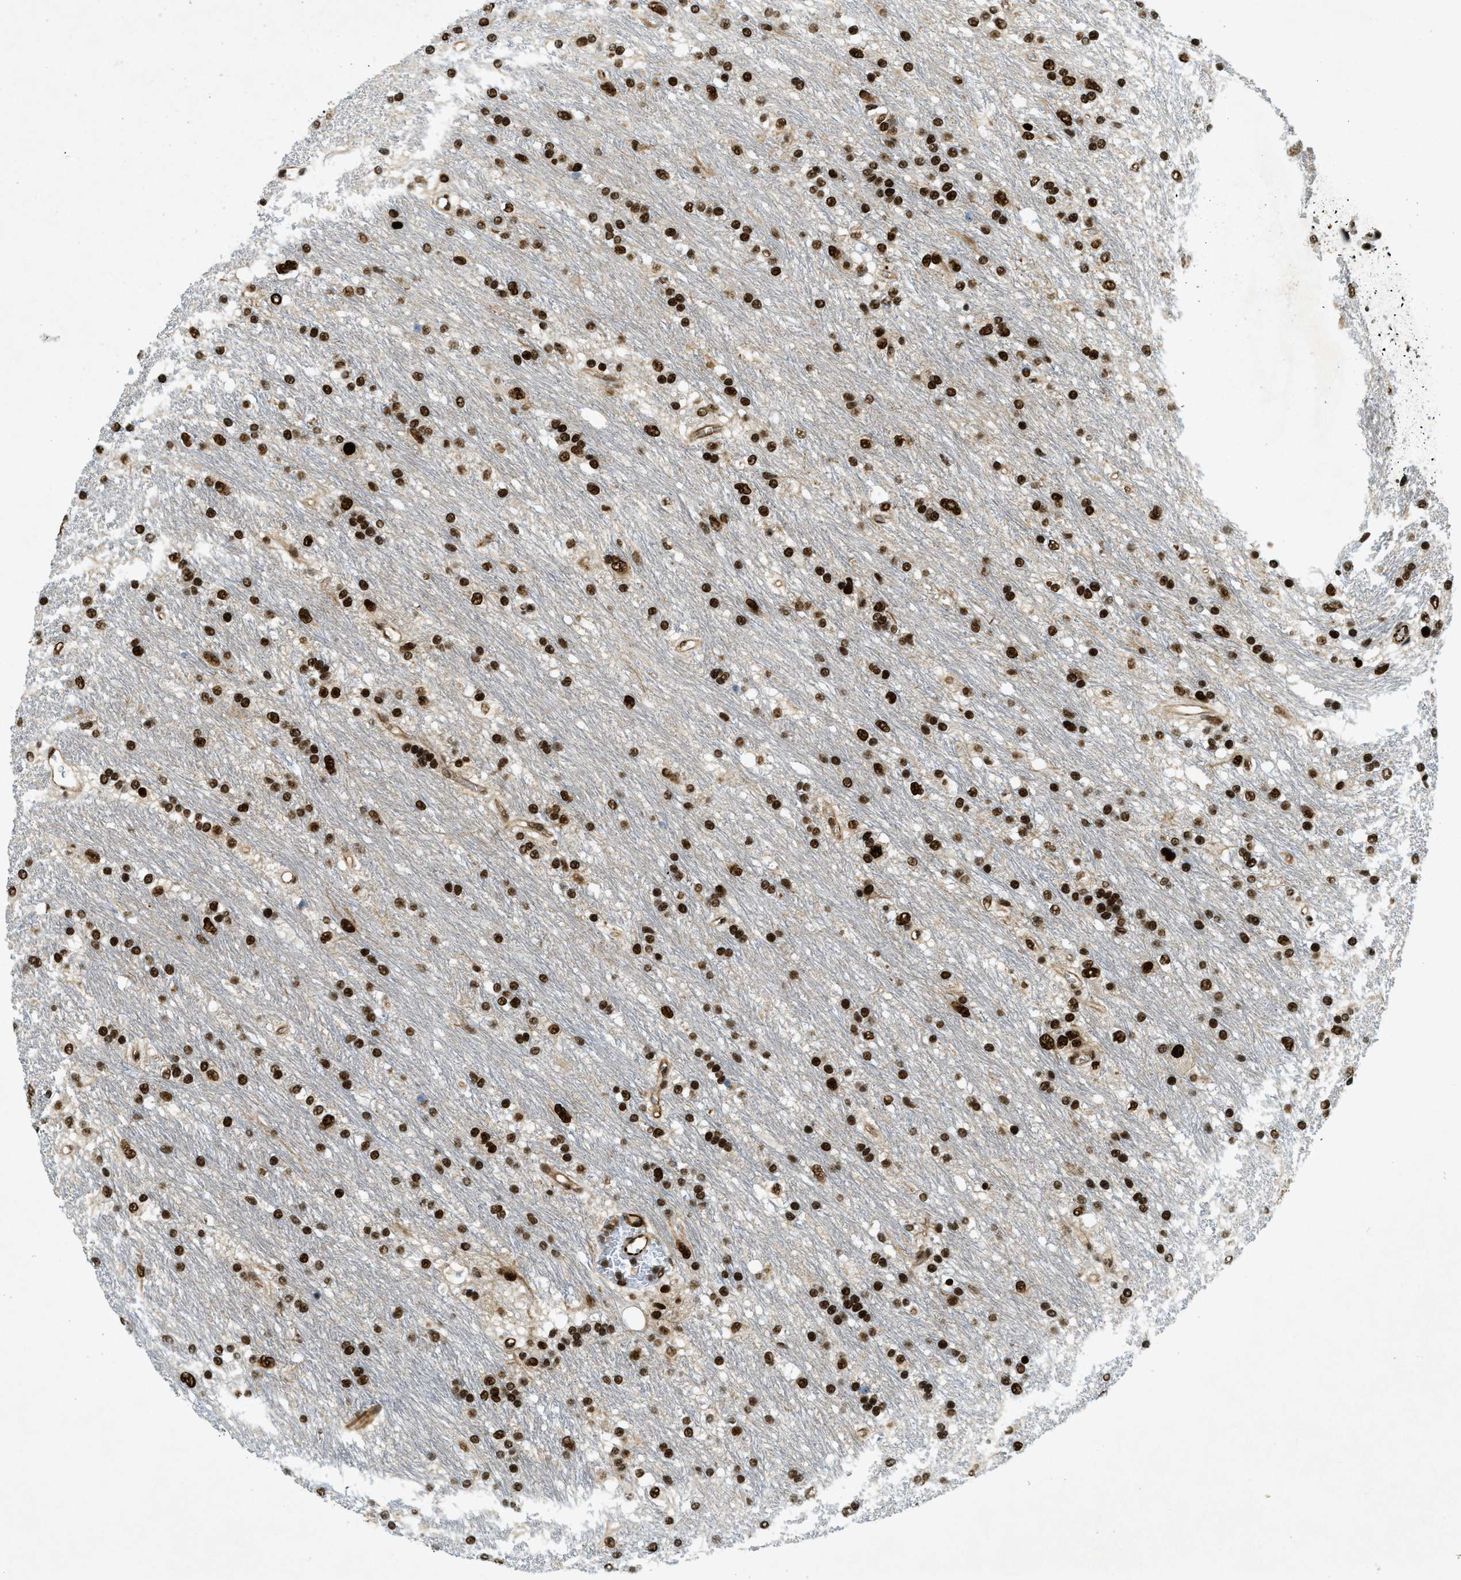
{"staining": {"intensity": "strong", "quantity": ">75%", "location": "nuclear"}, "tissue": "glioma", "cell_type": "Tumor cells", "image_type": "cancer", "snomed": [{"axis": "morphology", "description": "Glioma, malignant, Low grade"}, {"axis": "topography", "description": "Brain"}], "caption": "A high-resolution micrograph shows immunohistochemistry staining of glioma, which exhibits strong nuclear positivity in about >75% of tumor cells. (Brightfield microscopy of DAB IHC at high magnification).", "gene": "ZFR", "patient": {"sex": "male", "age": 77}}